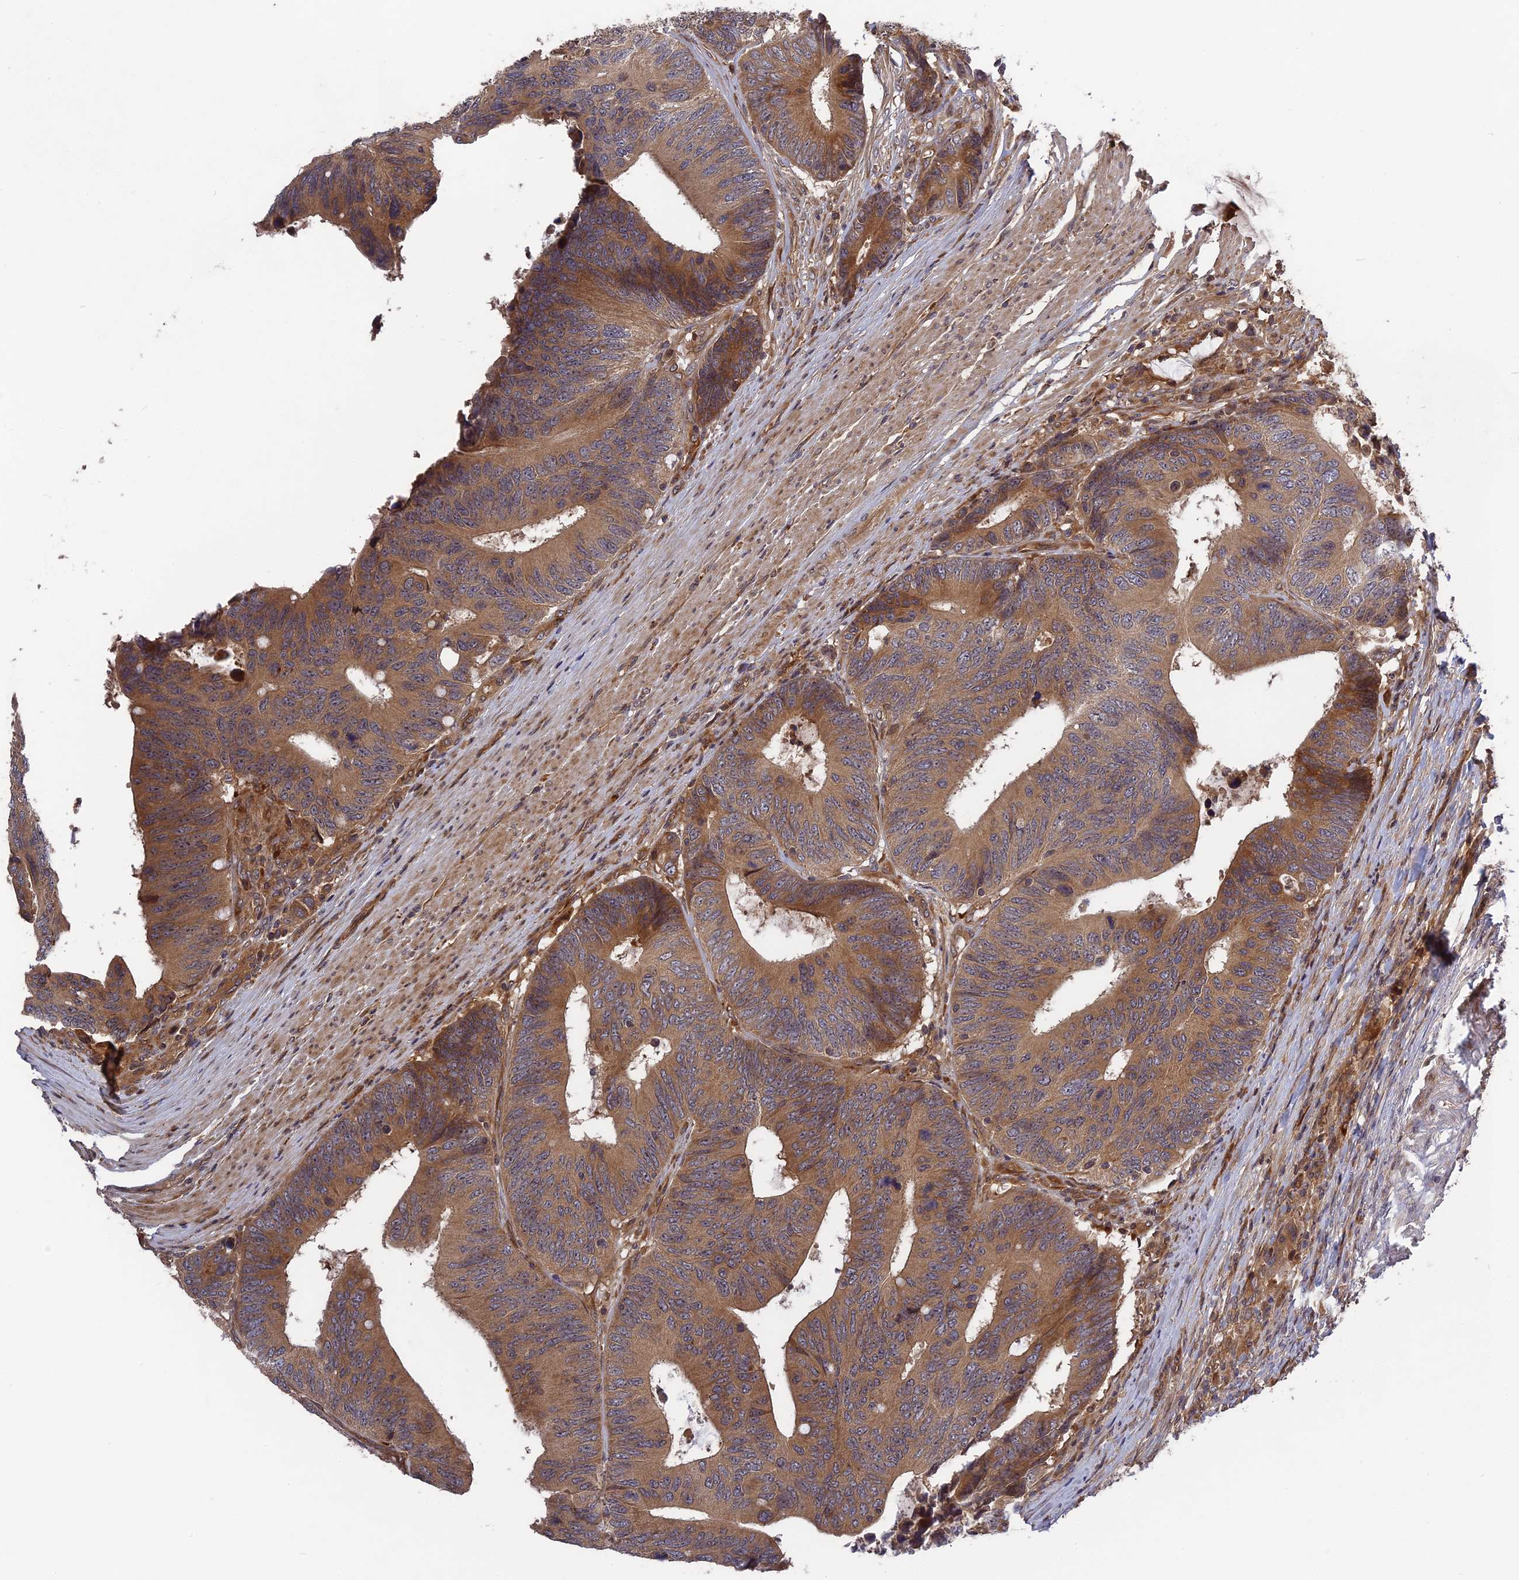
{"staining": {"intensity": "moderate", "quantity": ">75%", "location": "cytoplasmic/membranous"}, "tissue": "colorectal cancer", "cell_type": "Tumor cells", "image_type": "cancer", "snomed": [{"axis": "morphology", "description": "Adenocarcinoma, NOS"}, {"axis": "topography", "description": "Colon"}], "caption": "The histopathology image reveals a brown stain indicating the presence of a protein in the cytoplasmic/membranous of tumor cells in adenocarcinoma (colorectal).", "gene": "TMUB2", "patient": {"sex": "male", "age": 87}}